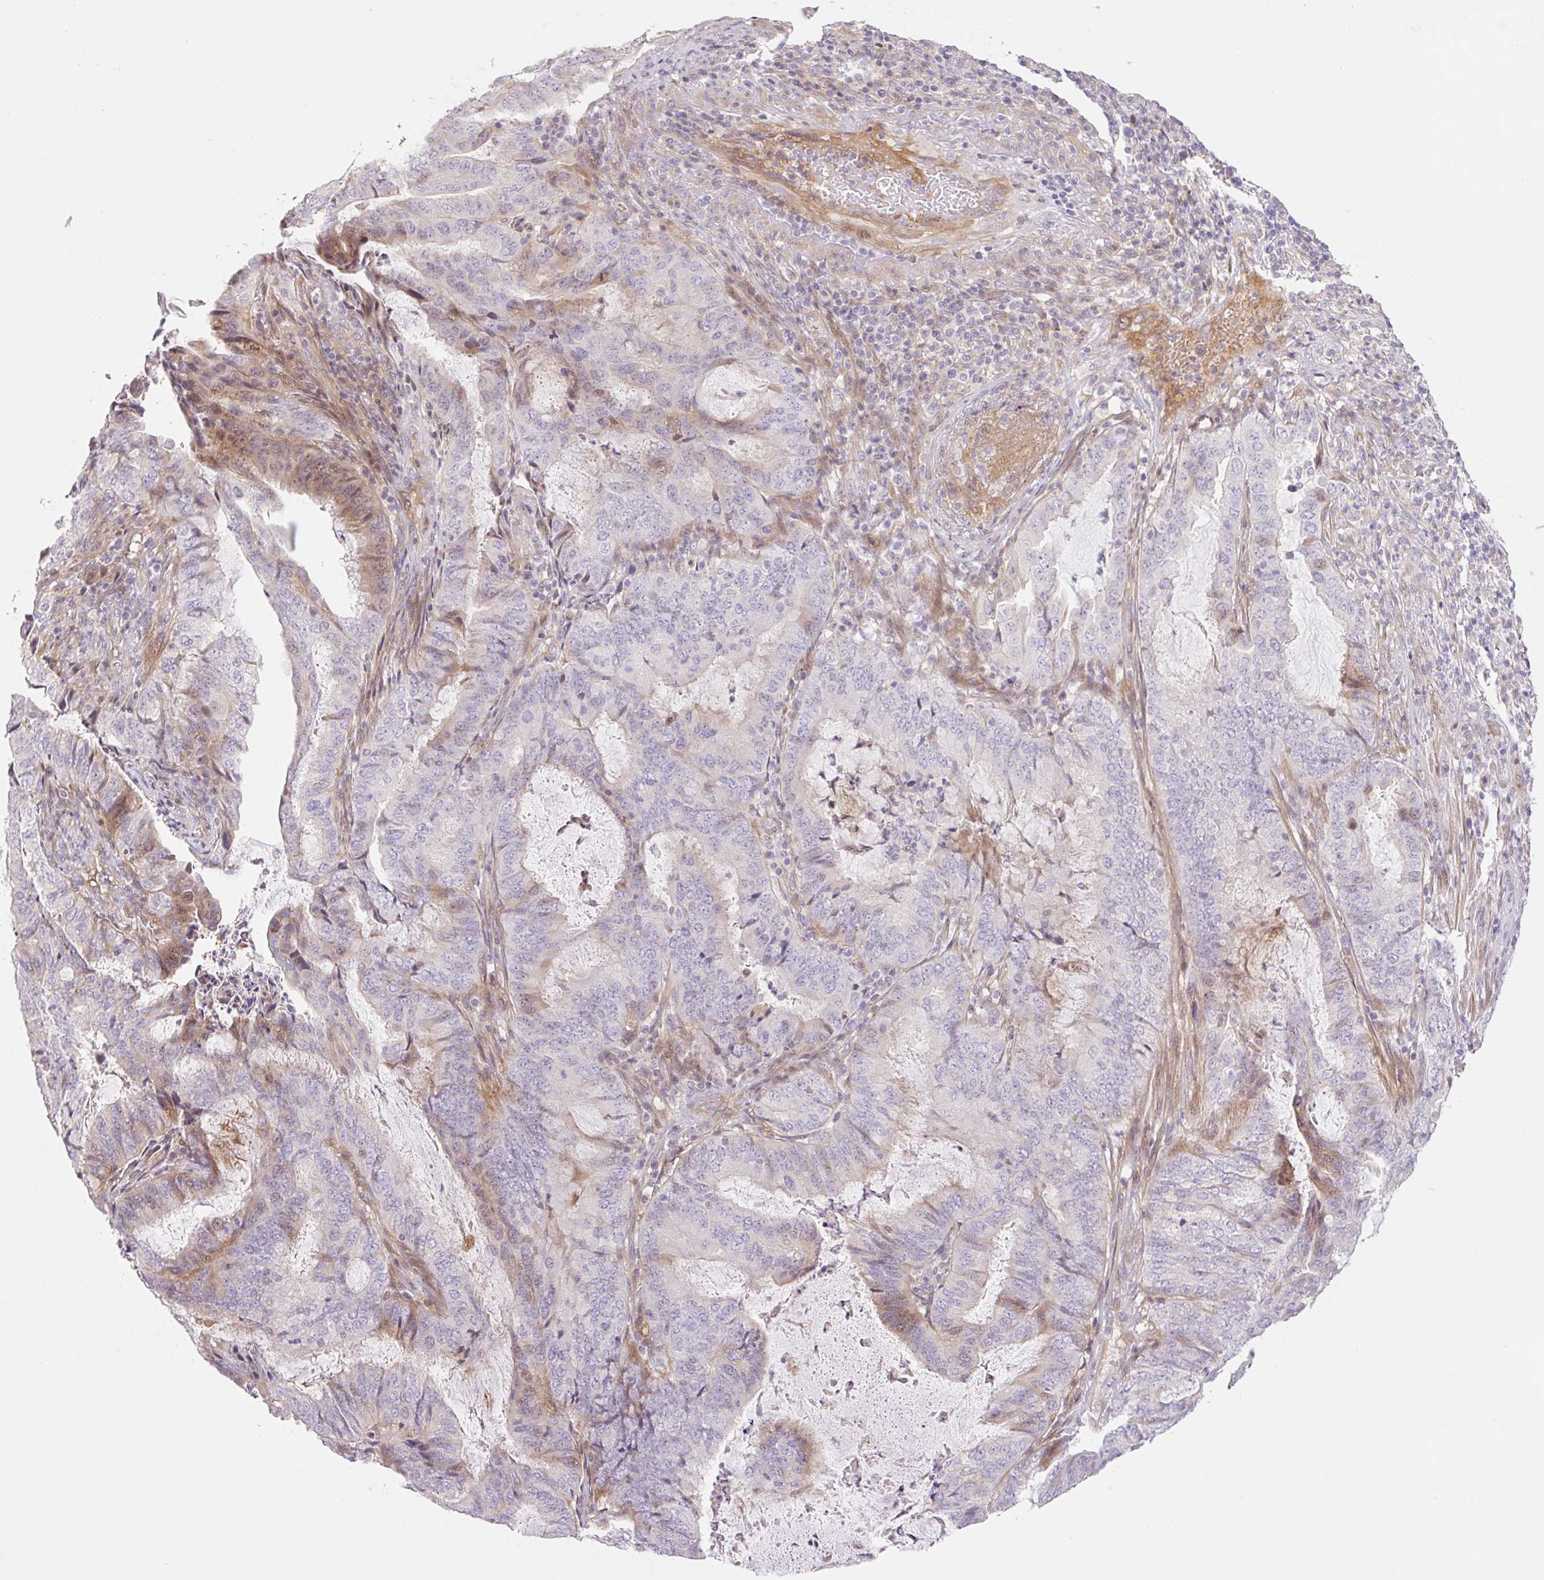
{"staining": {"intensity": "negative", "quantity": "none", "location": "none"}, "tissue": "endometrial cancer", "cell_type": "Tumor cells", "image_type": "cancer", "snomed": [{"axis": "morphology", "description": "Adenocarcinoma, NOS"}, {"axis": "topography", "description": "Endometrium"}], "caption": "Immunohistochemistry (IHC) of human adenocarcinoma (endometrial) shows no expression in tumor cells.", "gene": "ZNF552", "patient": {"sex": "female", "age": 51}}